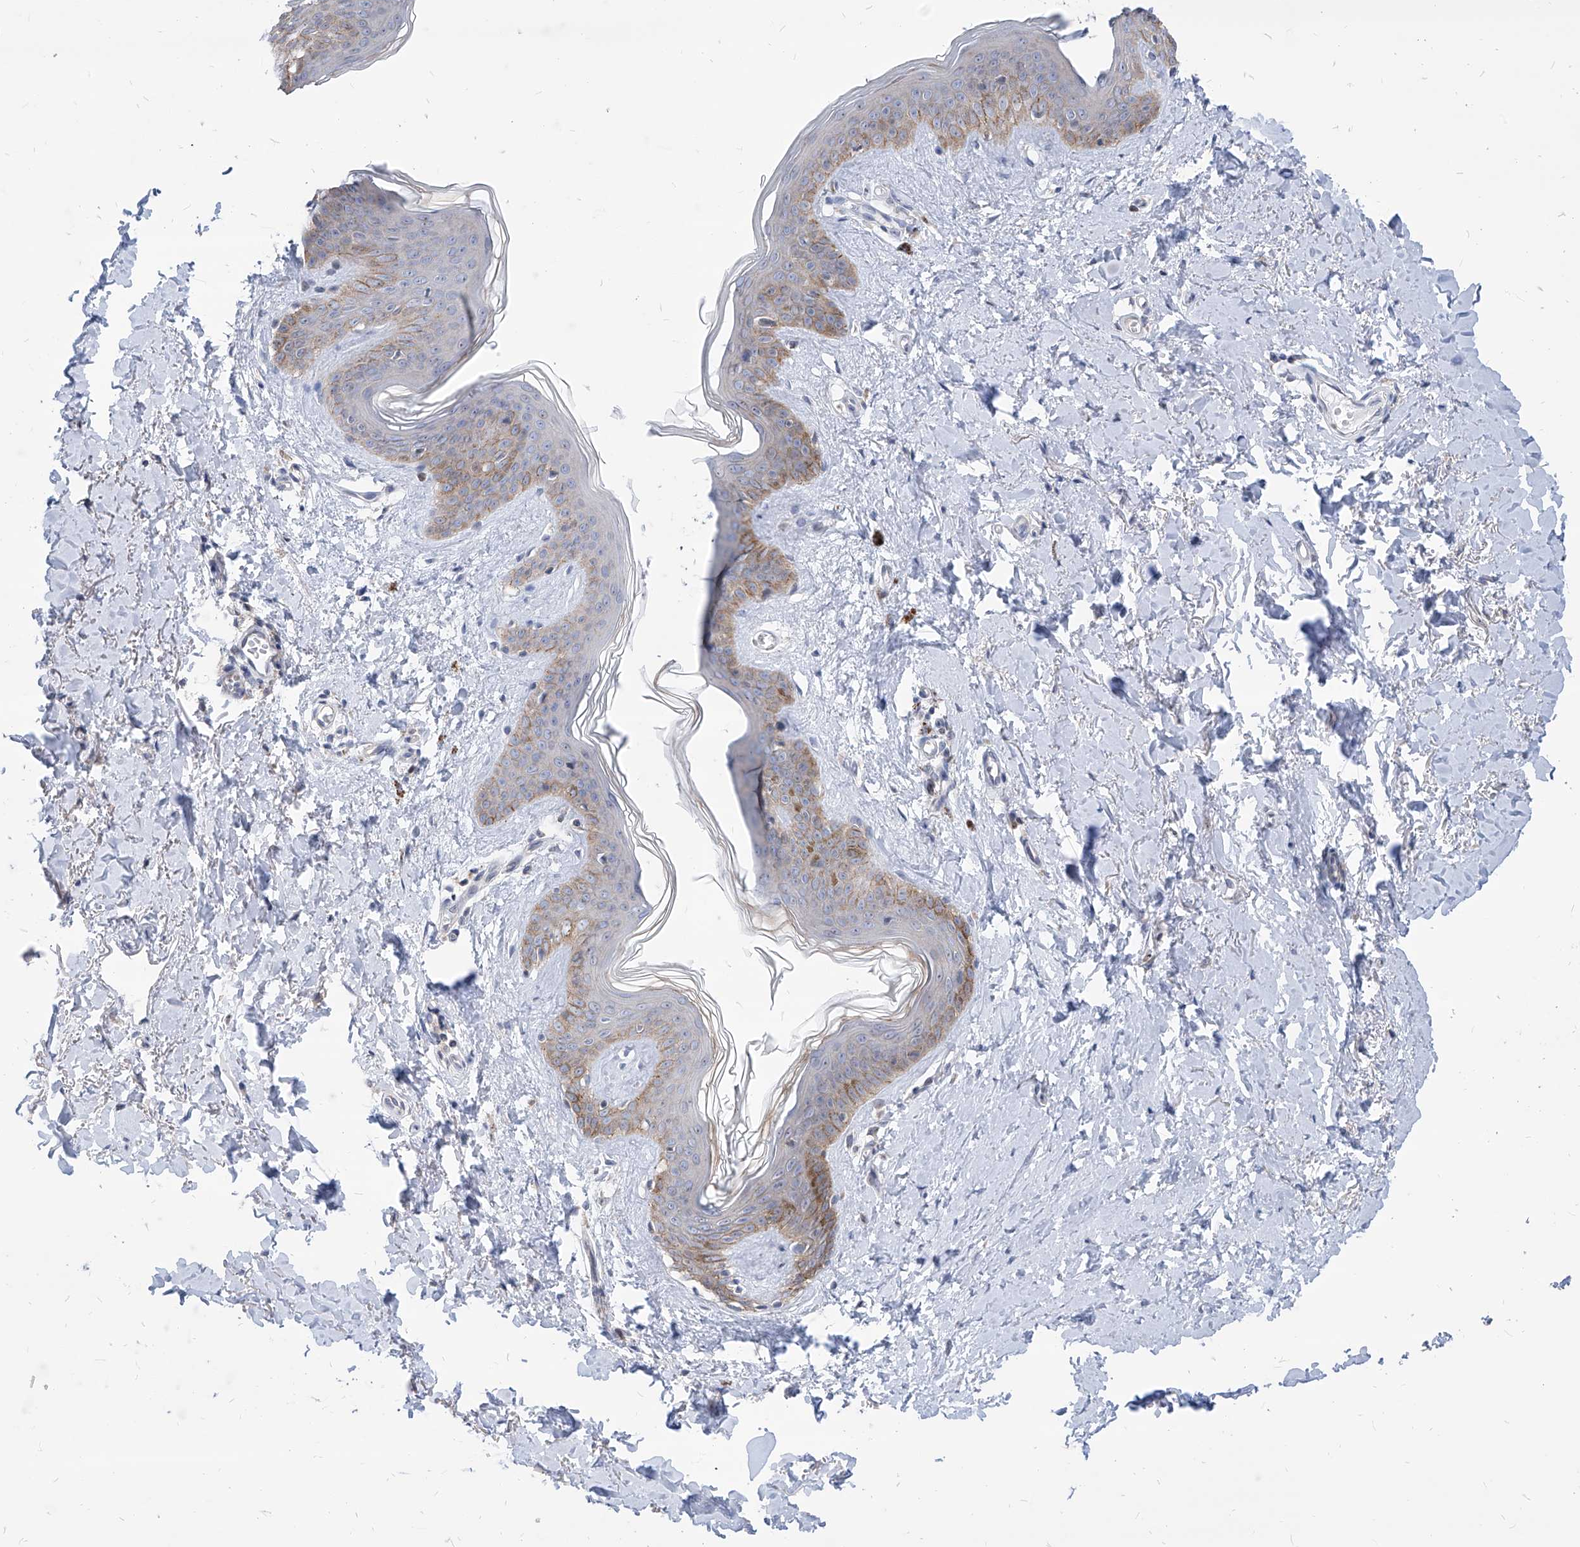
{"staining": {"intensity": "negative", "quantity": "none", "location": "none"}, "tissue": "skin", "cell_type": "Fibroblasts", "image_type": "normal", "snomed": [{"axis": "morphology", "description": "Normal tissue, NOS"}, {"axis": "topography", "description": "Skin"}], "caption": "Fibroblasts show no significant protein positivity in benign skin. Brightfield microscopy of IHC stained with DAB (brown) and hematoxylin (blue), captured at high magnification.", "gene": "AGPS", "patient": {"sex": "female", "age": 46}}